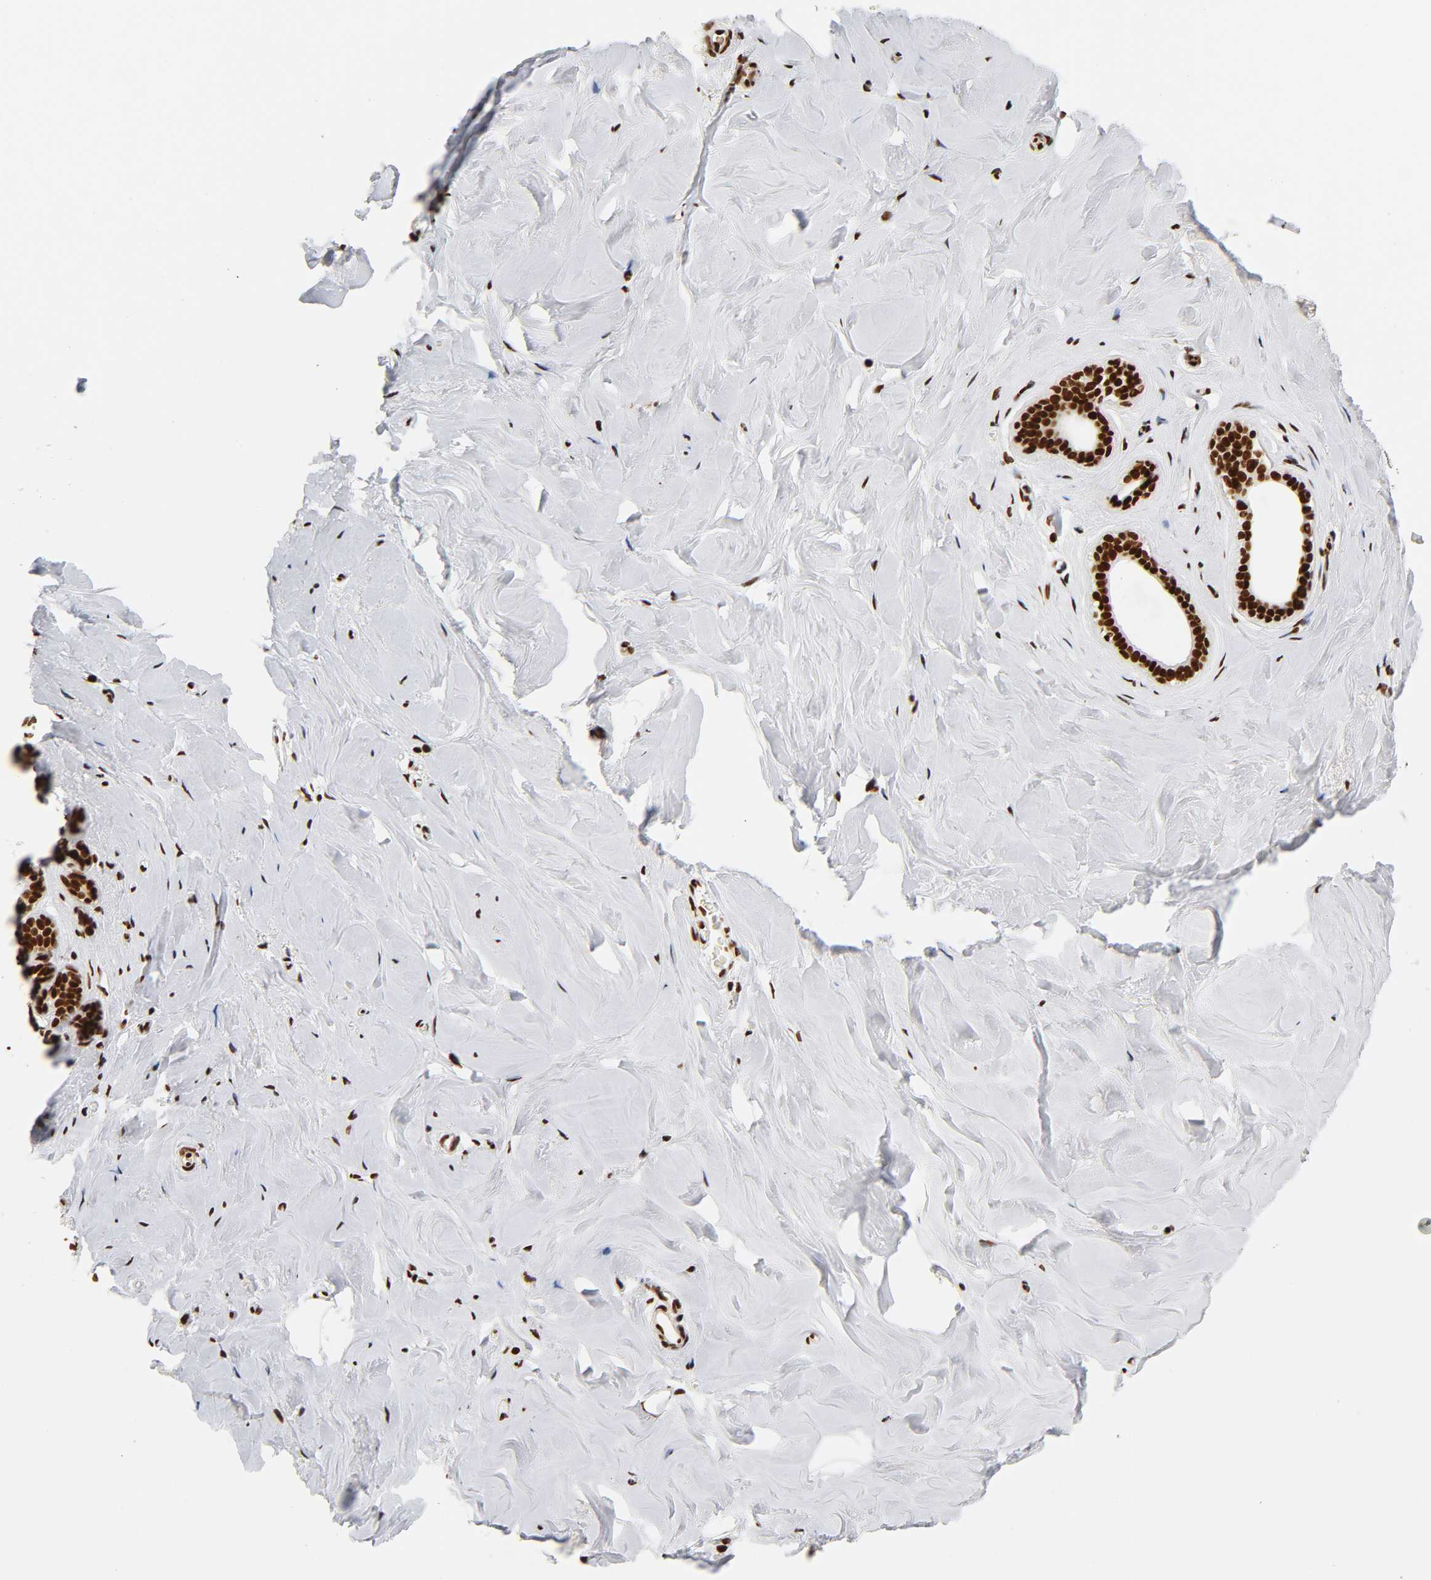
{"staining": {"intensity": "strong", "quantity": ">75%", "location": "nuclear"}, "tissue": "breast", "cell_type": "Adipocytes", "image_type": "normal", "snomed": [{"axis": "morphology", "description": "Normal tissue, NOS"}, {"axis": "topography", "description": "Breast"}], "caption": "The micrograph shows immunohistochemical staining of unremarkable breast. There is strong nuclear expression is seen in about >75% of adipocytes.", "gene": "XRCC6", "patient": {"sex": "female", "age": 75}}